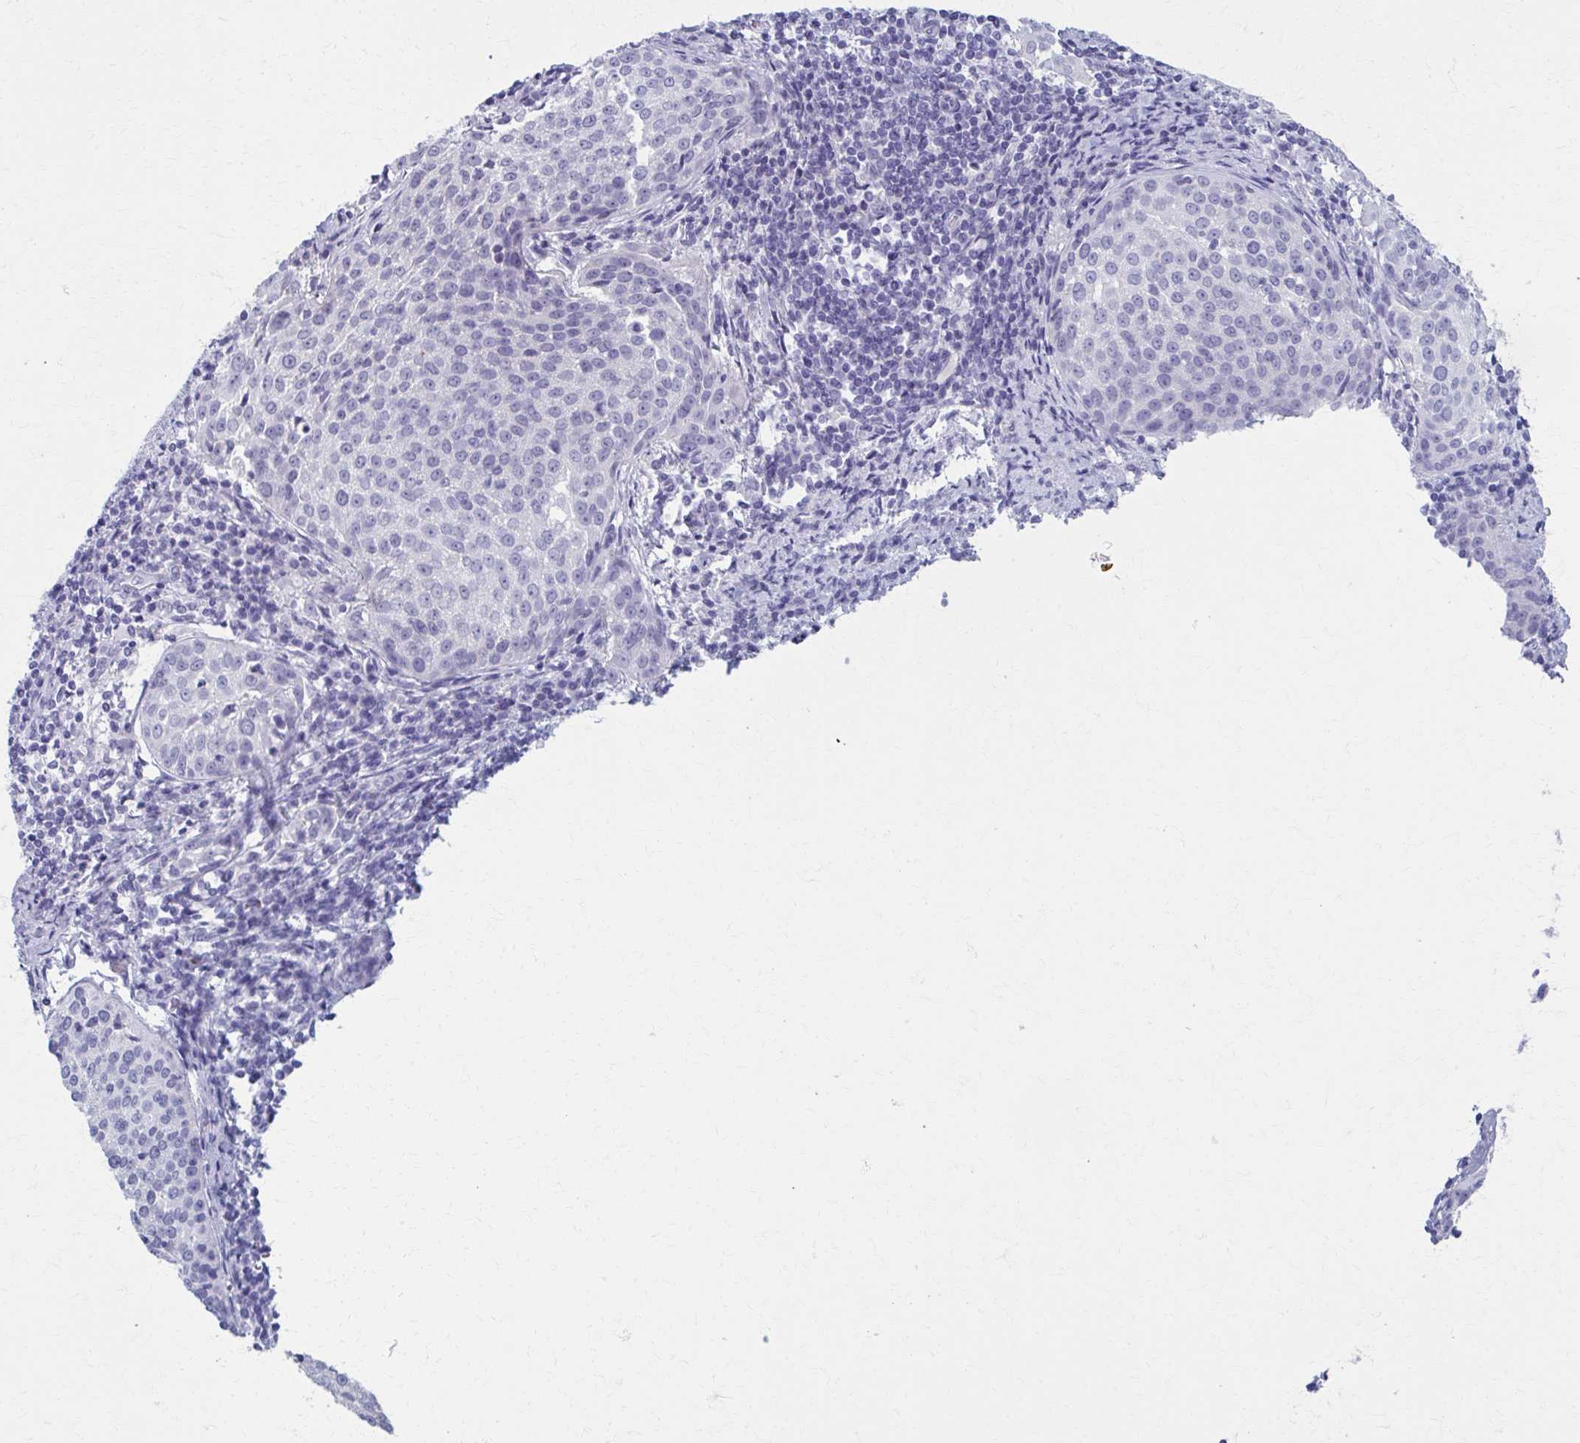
{"staining": {"intensity": "negative", "quantity": "none", "location": "none"}, "tissue": "cervical cancer", "cell_type": "Tumor cells", "image_type": "cancer", "snomed": [{"axis": "morphology", "description": "Squamous cell carcinoma, NOS"}, {"axis": "topography", "description": "Cervix"}], "caption": "A photomicrograph of cervical cancer (squamous cell carcinoma) stained for a protein shows no brown staining in tumor cells. Nuclei are stained in blue.", "gene": "MPLKIP", "patient": {"sex": "female", "age": 57}}